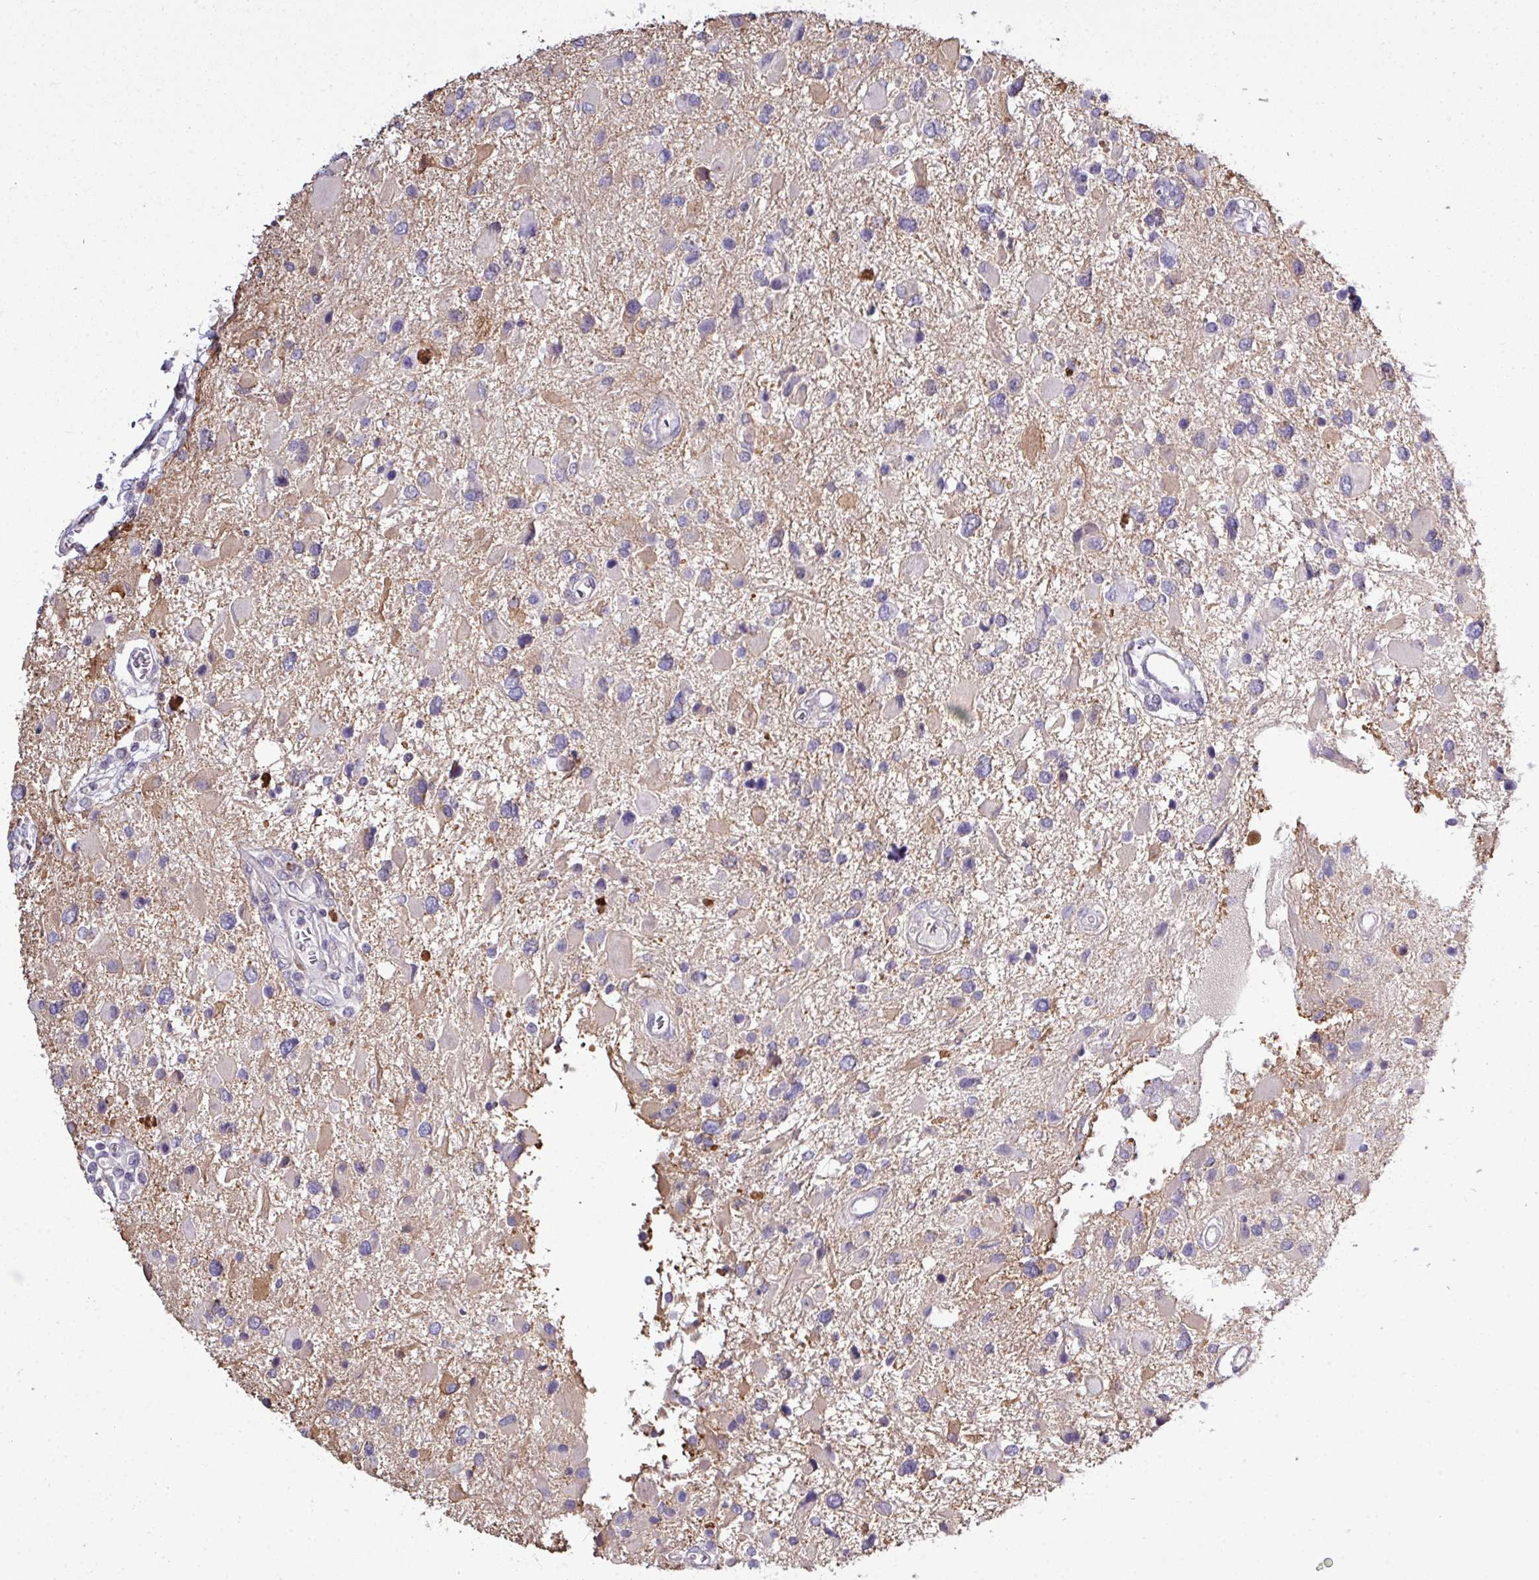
{"staining": {"intensity": "moderate", "quantity": "<25%", "location": "cytoplasmic/membranous"}, "tissue": "glioma", "cell_type": "Tumor cells", "image_type": "cancer", "snomed": [{"axis": "morphology", "description": "Glioma, malignant, High grade"}, {"axis": "topography", "description": "Brain"}], "caption": "Malignant high-grade glioma stained with a brown dye shows moderate cytoplasmic/membranous positive positivity in approximately <25% of tumor cells.", "gene": "AGAP5", "patient": {"sex": "male", "age": 53}}